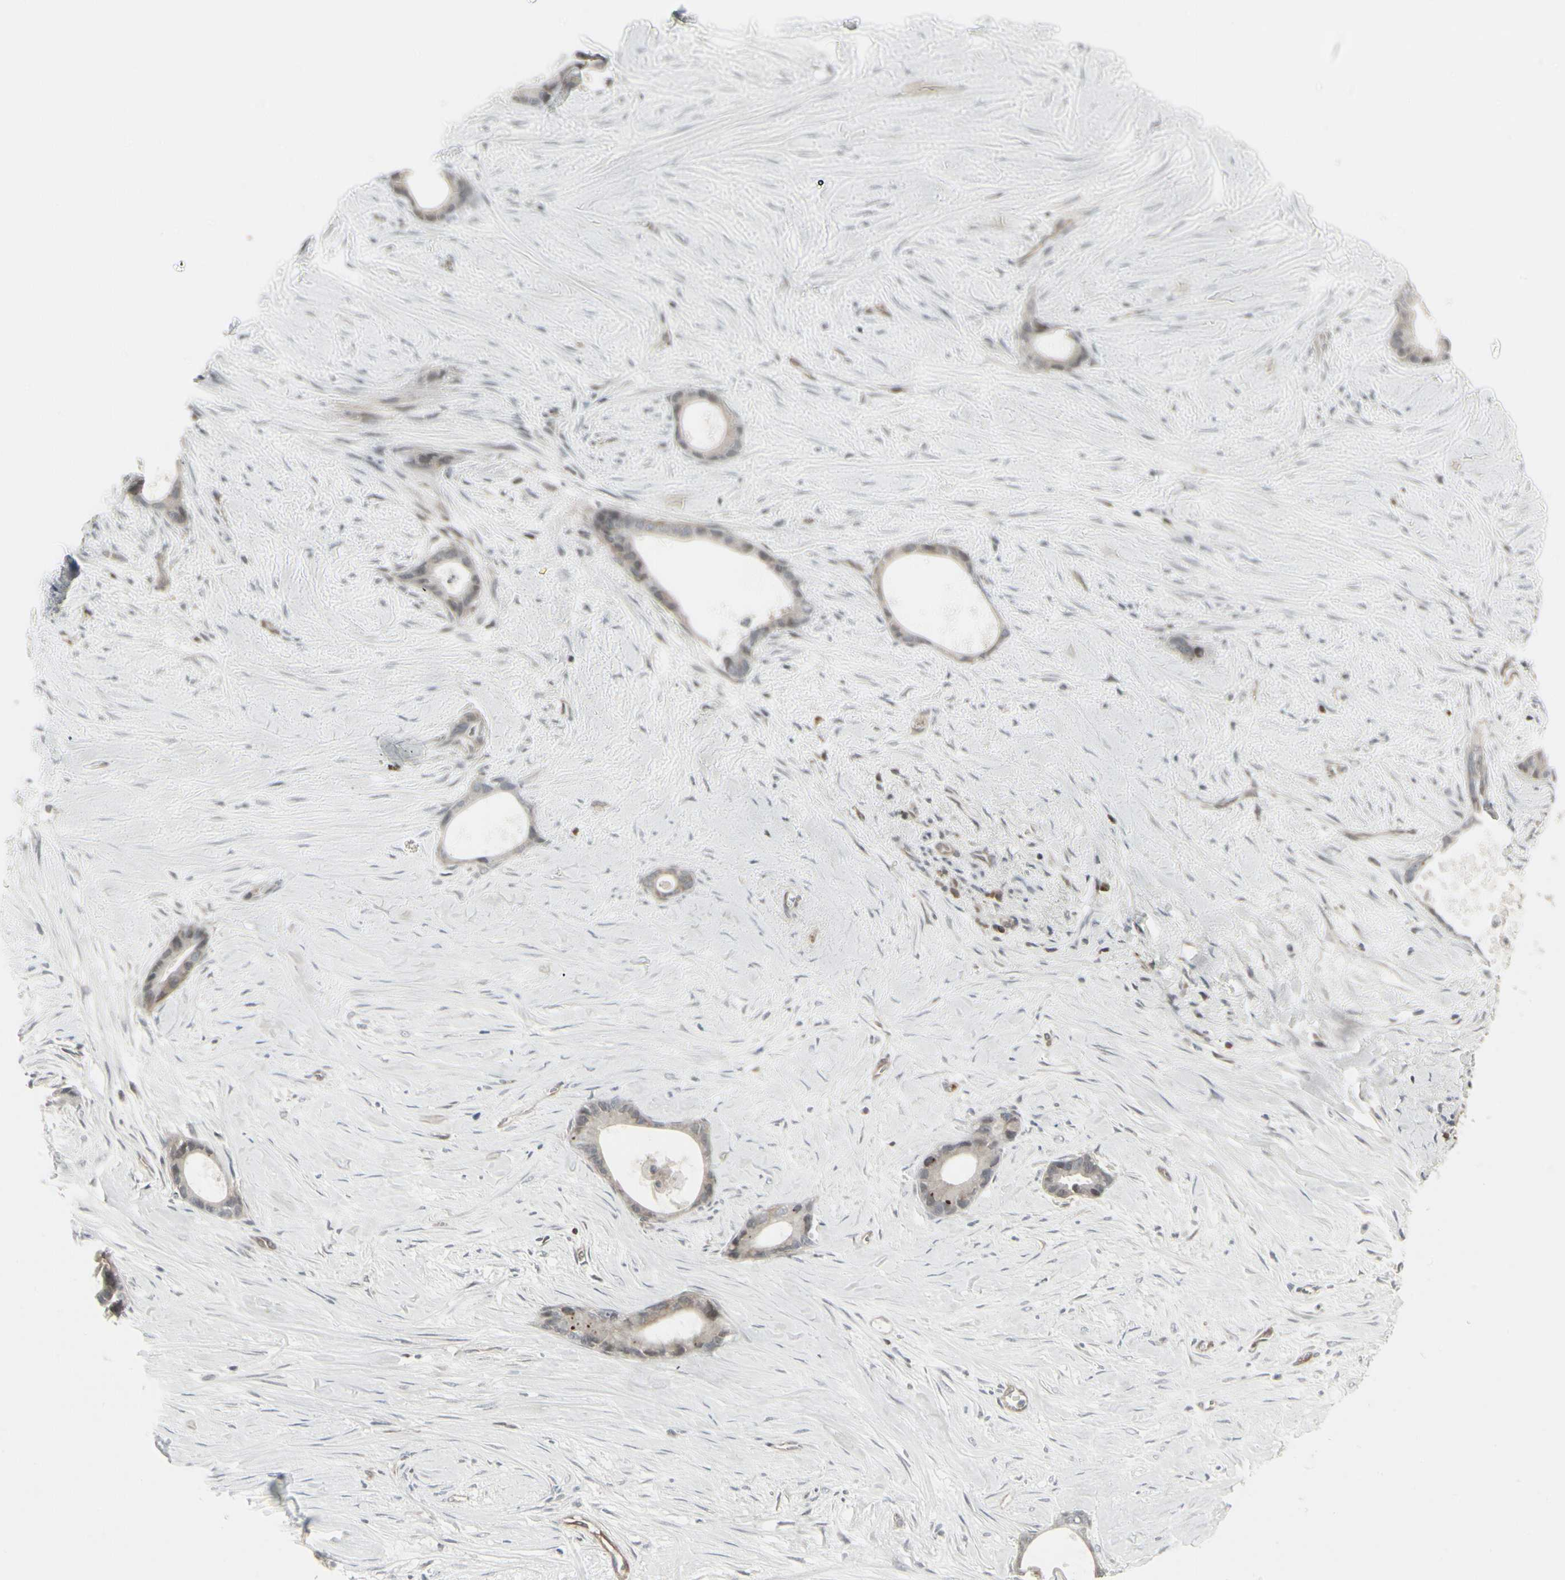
{"staining": {"intensity": "weak", "quantity": ">75%", "location": "cytoplasmic/membranous"}, "tissue": "liver cancer", "cell_type": "Tumor cells", "image_type": "cancer", "snomed": [{"axis": "morphology", "description": "Cholangiocarcinoma"}, {"axis": "topography", "description": "Liver"}], "caption": "The histopathology image shows staining of liver cancer, revealing weak cytoplasmic/membranous protein positivity (brown color) within tumor cells.", "gene": "IGFBP6", "patient": {"sex": "female", "age": 55}}